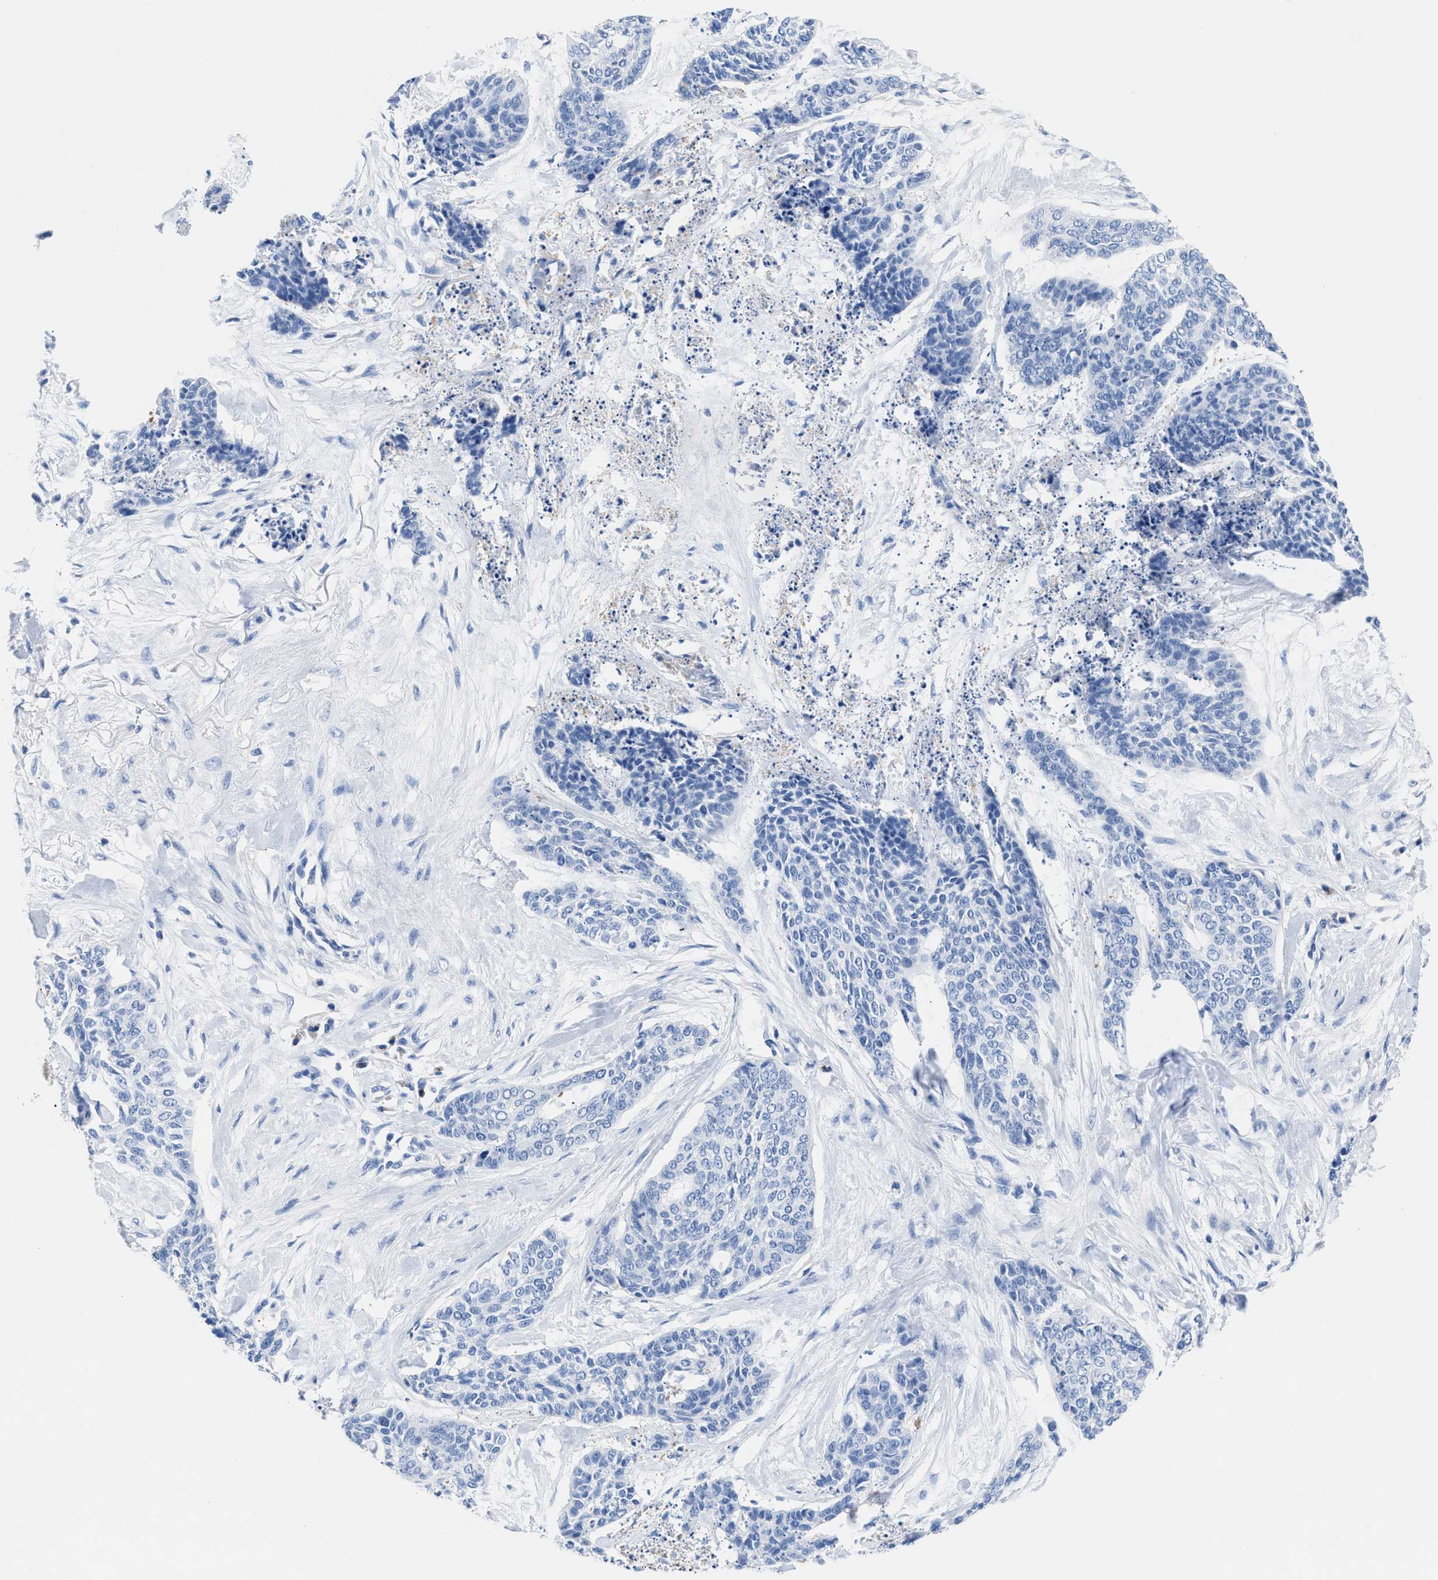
{"staining": {"intensity": "negative", "quantity": "none", "location": "none"}, "tissue": "skin cancer", "cell_type": "Tumor cells", "image_type": "cancer", "snomed": [{"axis": "morphology", "description": "Basal cell carcinoma"}, {"axis": "topography", "description": "Skin"}], "caption": "The immunohistochemistry photomicrograph has no significant expression in tumor cells of skin basal cell carcinoma tissue.", "gene": "SLFN13", "patient": {"sex": "female", "age": 64}}